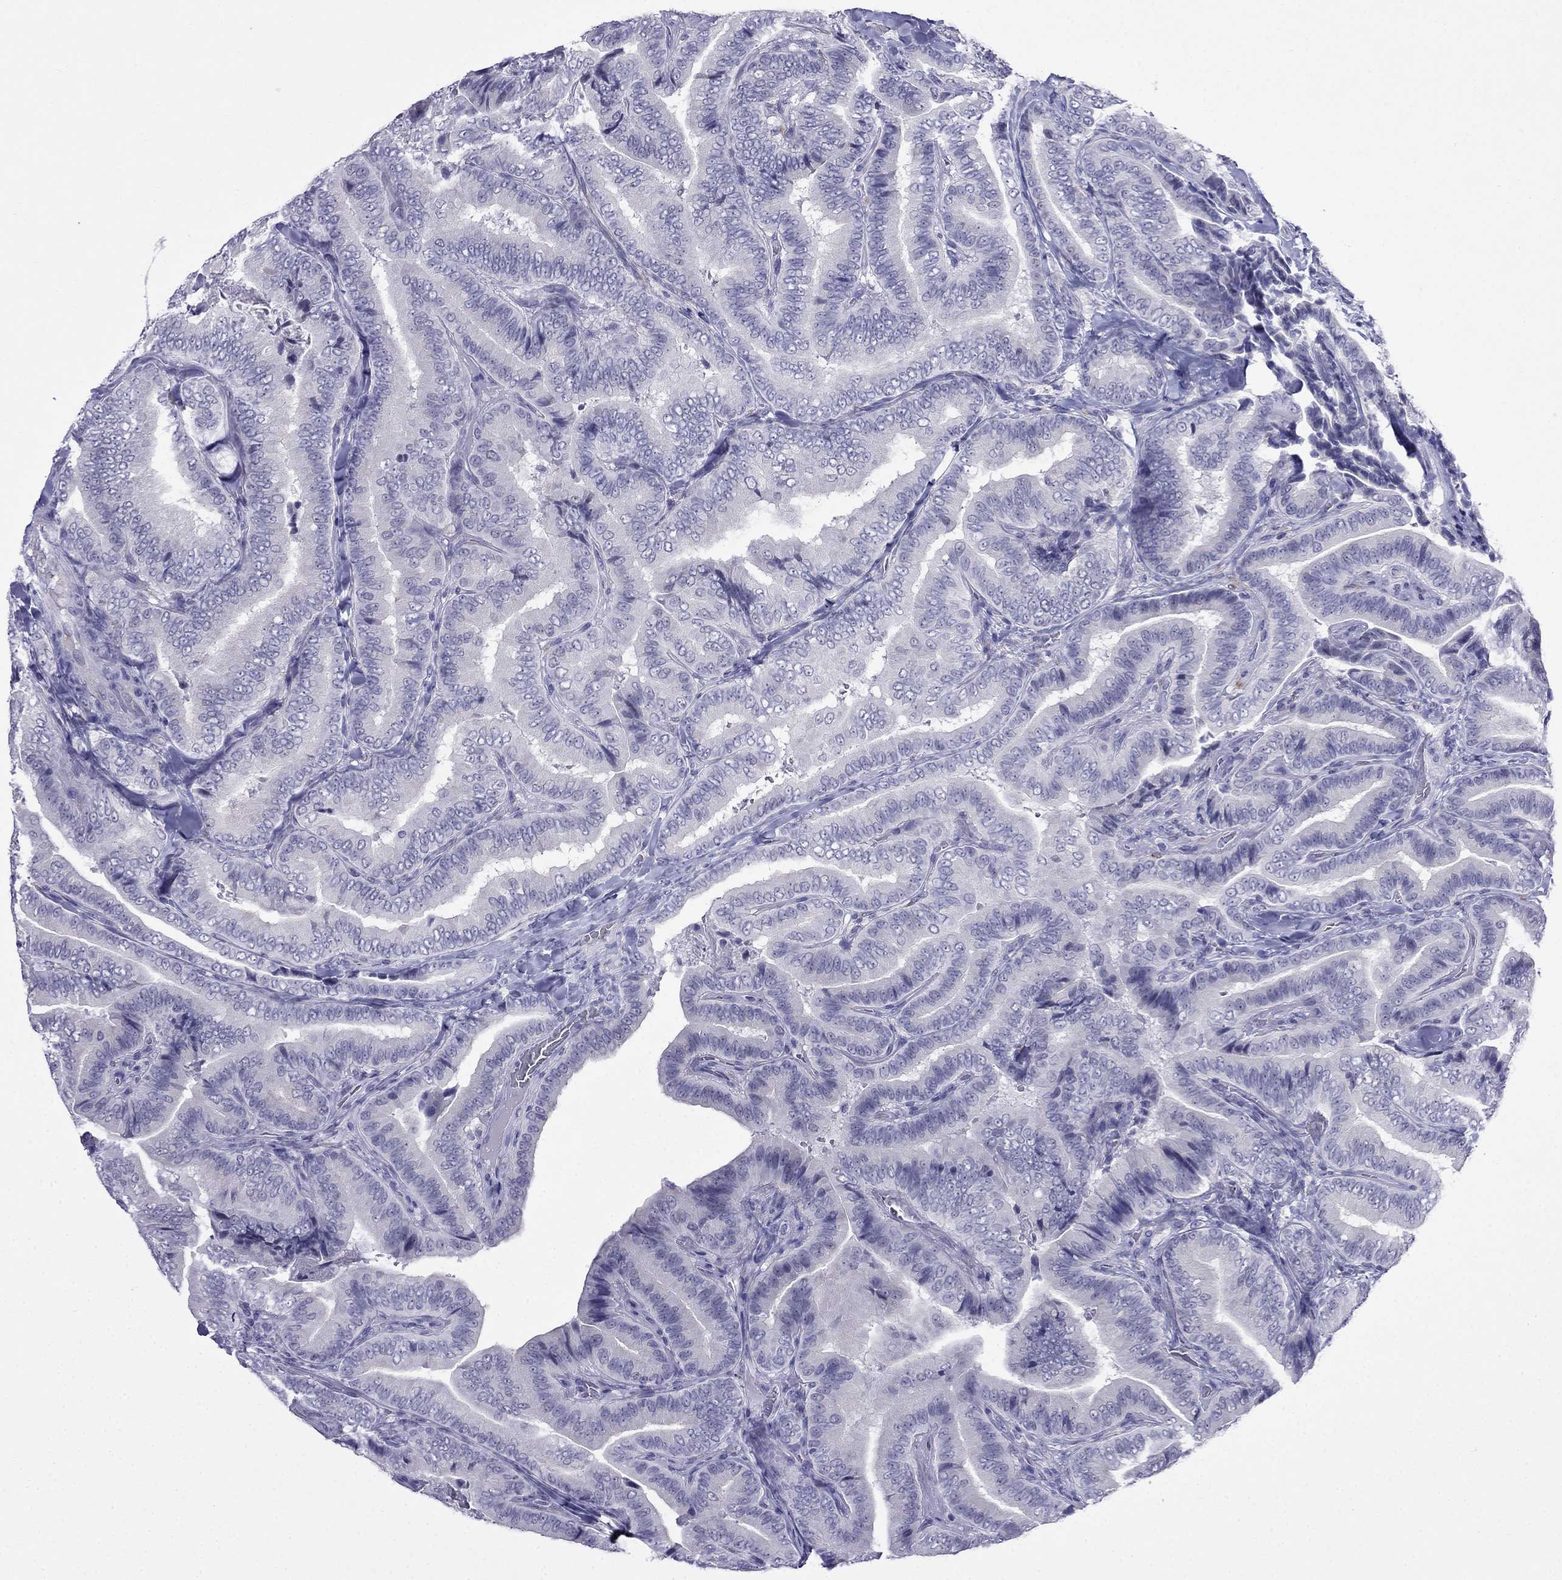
{"staining": {"intensity": "negative", "quantity": "none", "location": "none"}, "tissue": "thyroid cancer", "cell_type": "Tumor cells", "image_type": "cancer", "snomed": [{"axis": "morphology", "description": "Papillary adenocarcinoma, NOS"}, {"axis": "topography", "description": "Thyroid gland"}], "caption": "Thyroid cancer was stained to show a protein in brown. There is no significant staining in tumor cells.", "gene": "MGP", "patient": {"sex": "male", "age": 61}}